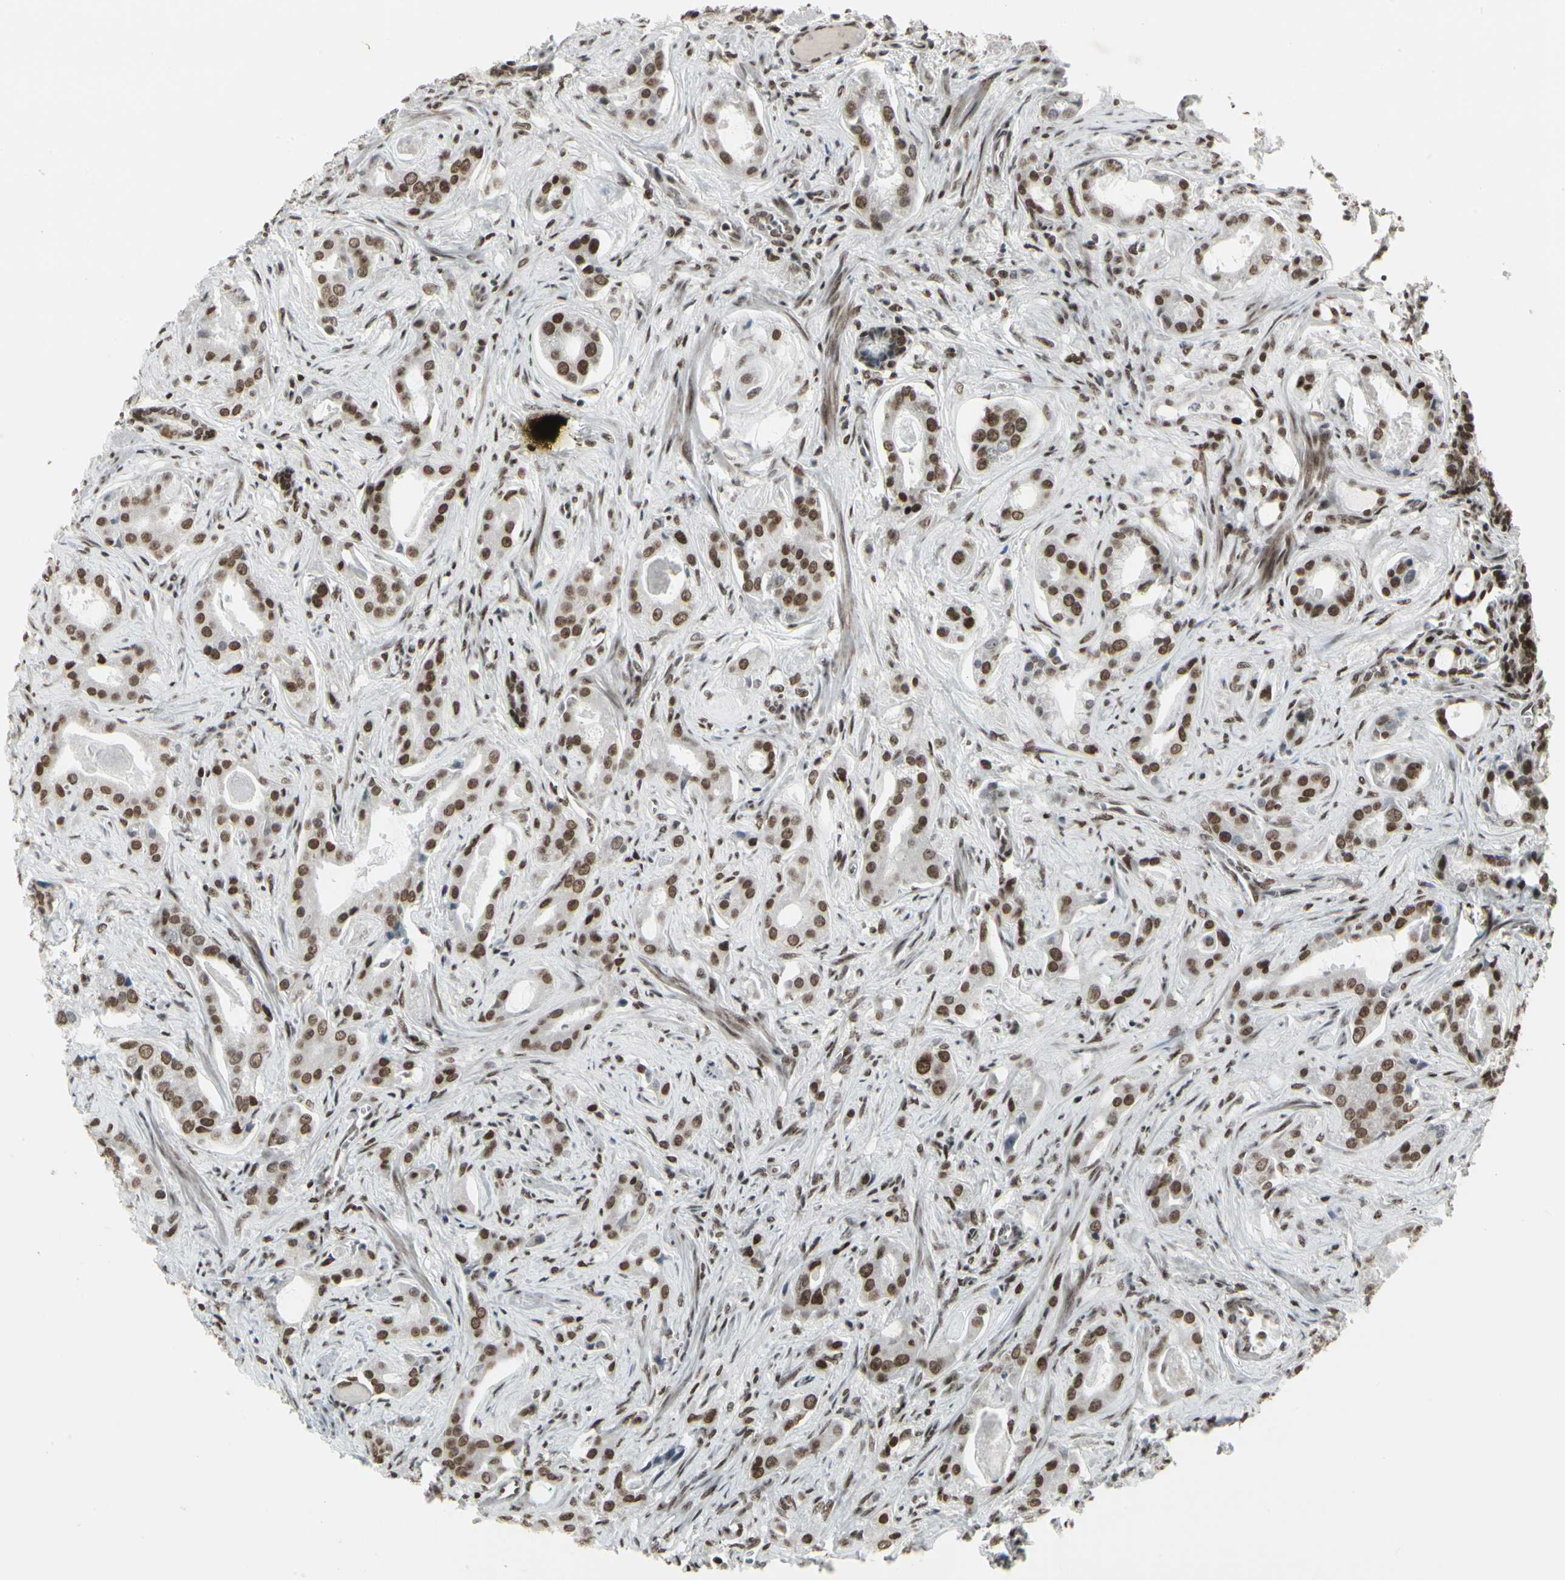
{"staining": {"intensity": "strong", "quantity": "25%-75%", "location": "nuclear"}, "tissue": "prostate cancer", "cell_type": "Tumor cells", "image_type": "cancer", "snomed": [{"axis": "morphology", "description": "Adenocarcinoma, Low grade"}, {"axis": "topography", "description": "Prostate"}], "caption": "There is high levels of strong nuclear expression in tumor cells of adenocarcinoma (low-grade) (prostate), as demonstrated by immunohistochemical staining (brown color).", "gene": "HMG20A", "patient": {"sex": "male", "age": 59}}